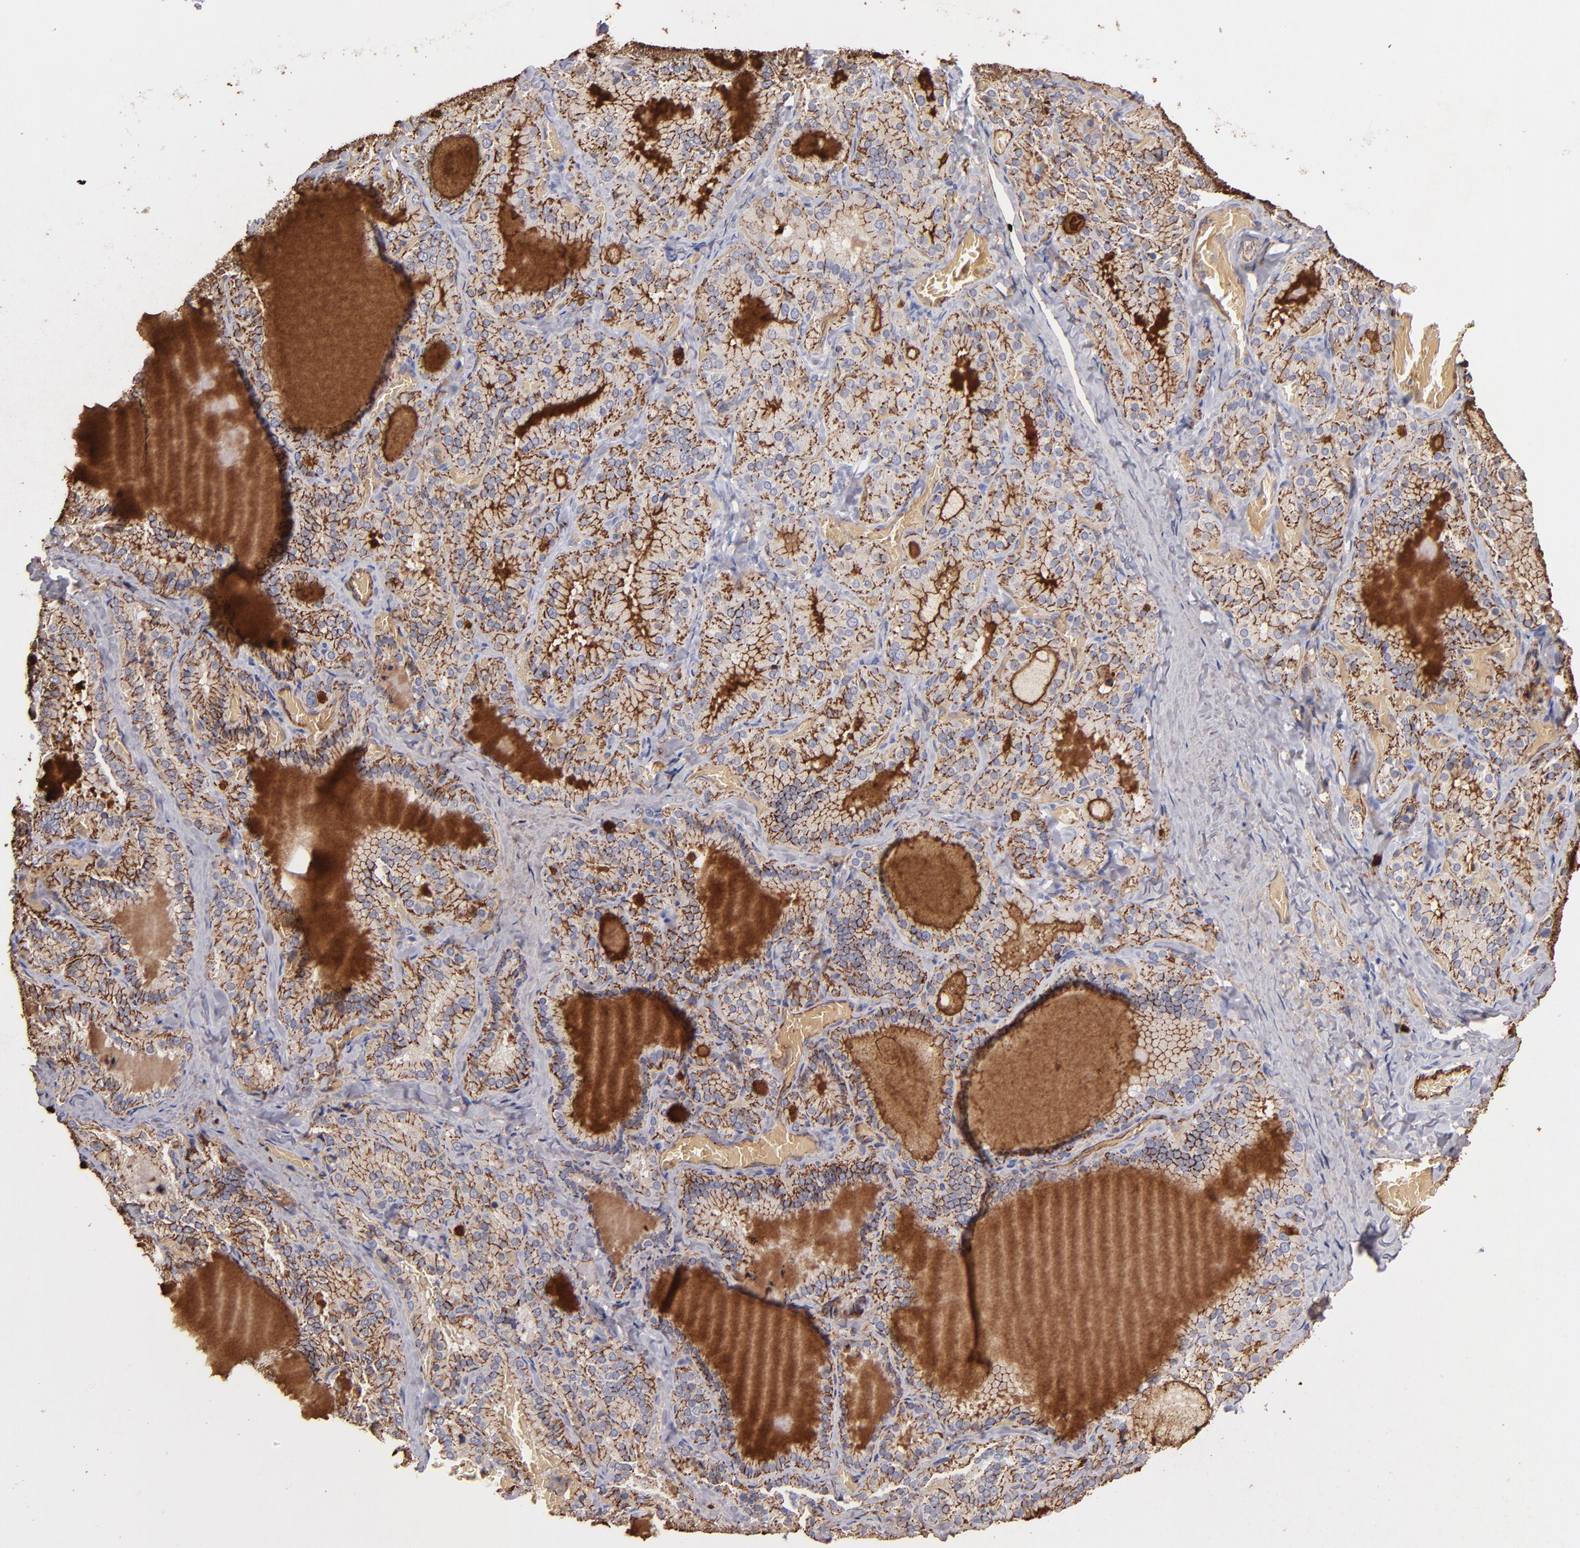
{"staining": {"intensity": "moderate", "quantity": ">75%", "location": "cytoplasmic/membranous"}, "tissue": "thyroid gland", "cell_type": "Glandular cells", "image_type": "normal", "snomed": [{"axis": "morphology", "description": "Normal tissue, NOS"}, {"axis": "topography", "description": "Thyroid gland"}], "caption": "This micrograph shows unremarkable thyroid gland stained with immunohistochemistry to label a protein in brown. The cytoplasmic/membranous of glandular cells show moderate positivity for the protein. Nuclei are counter-stained blue.", "gene": "CLDN5", "patient": {"sex": "female", "age": 33}}